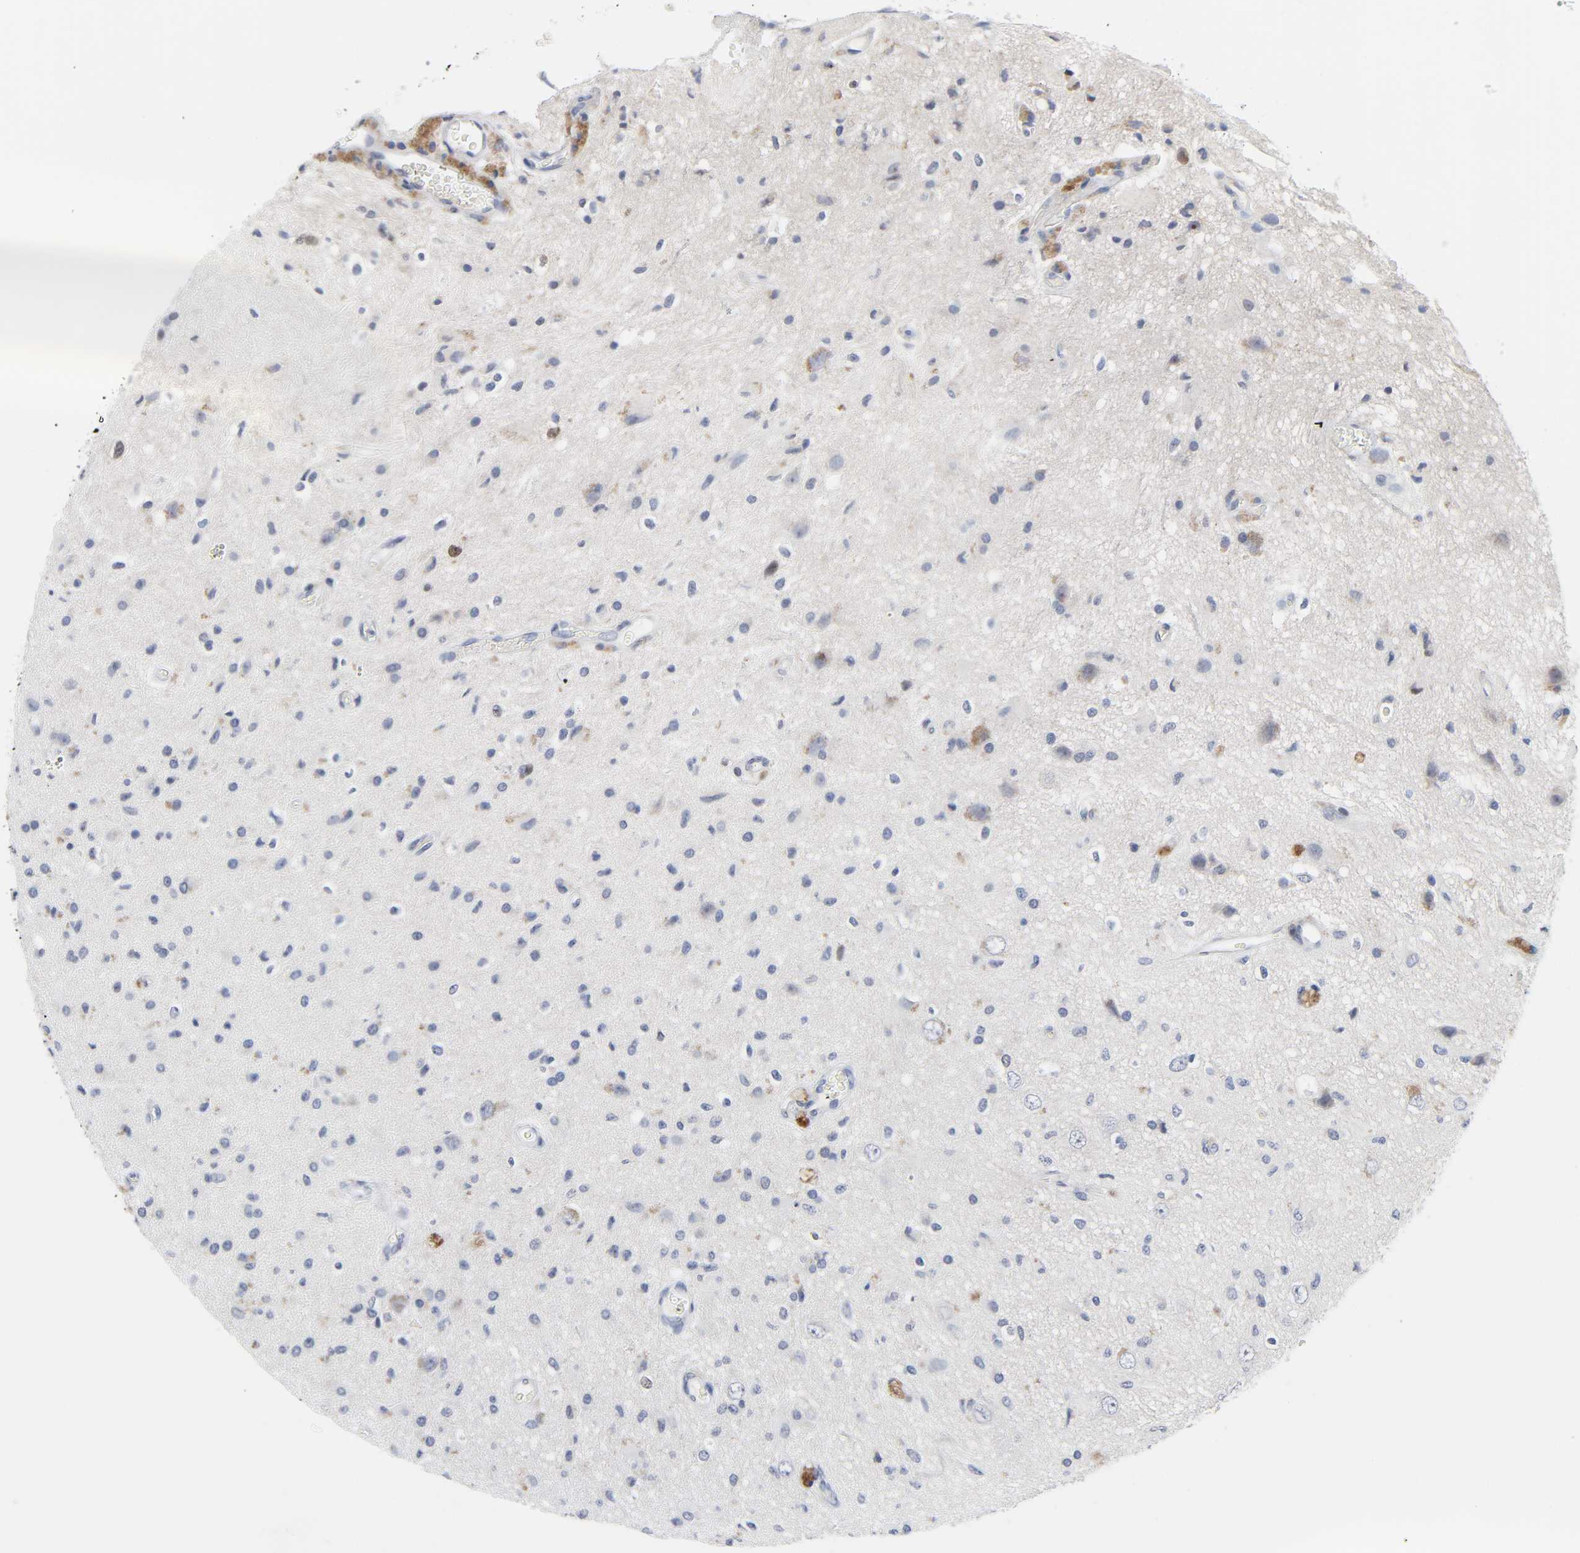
{"staining": {"intensity": "weak", "quantity": "<25%", "location": "nuclear"}, "tissue": "glioma", "cell_type": "Tumor cells", "image_type": "cancer", "snomed": [{"axis": "morphology", "description": "Glioma, malignant, High grade"}, {"axis": "topography", "description": "Brain"}], "caption": "Photomicrograph shows no protein expression in tumor cells of malignant high-grade glioma tissue. (DAB (3,3'-diaminobenzidine) immunohistochemistry, high magnification).", "gene": "WEE1", "patient": {"sex": "male", "age": 47}}